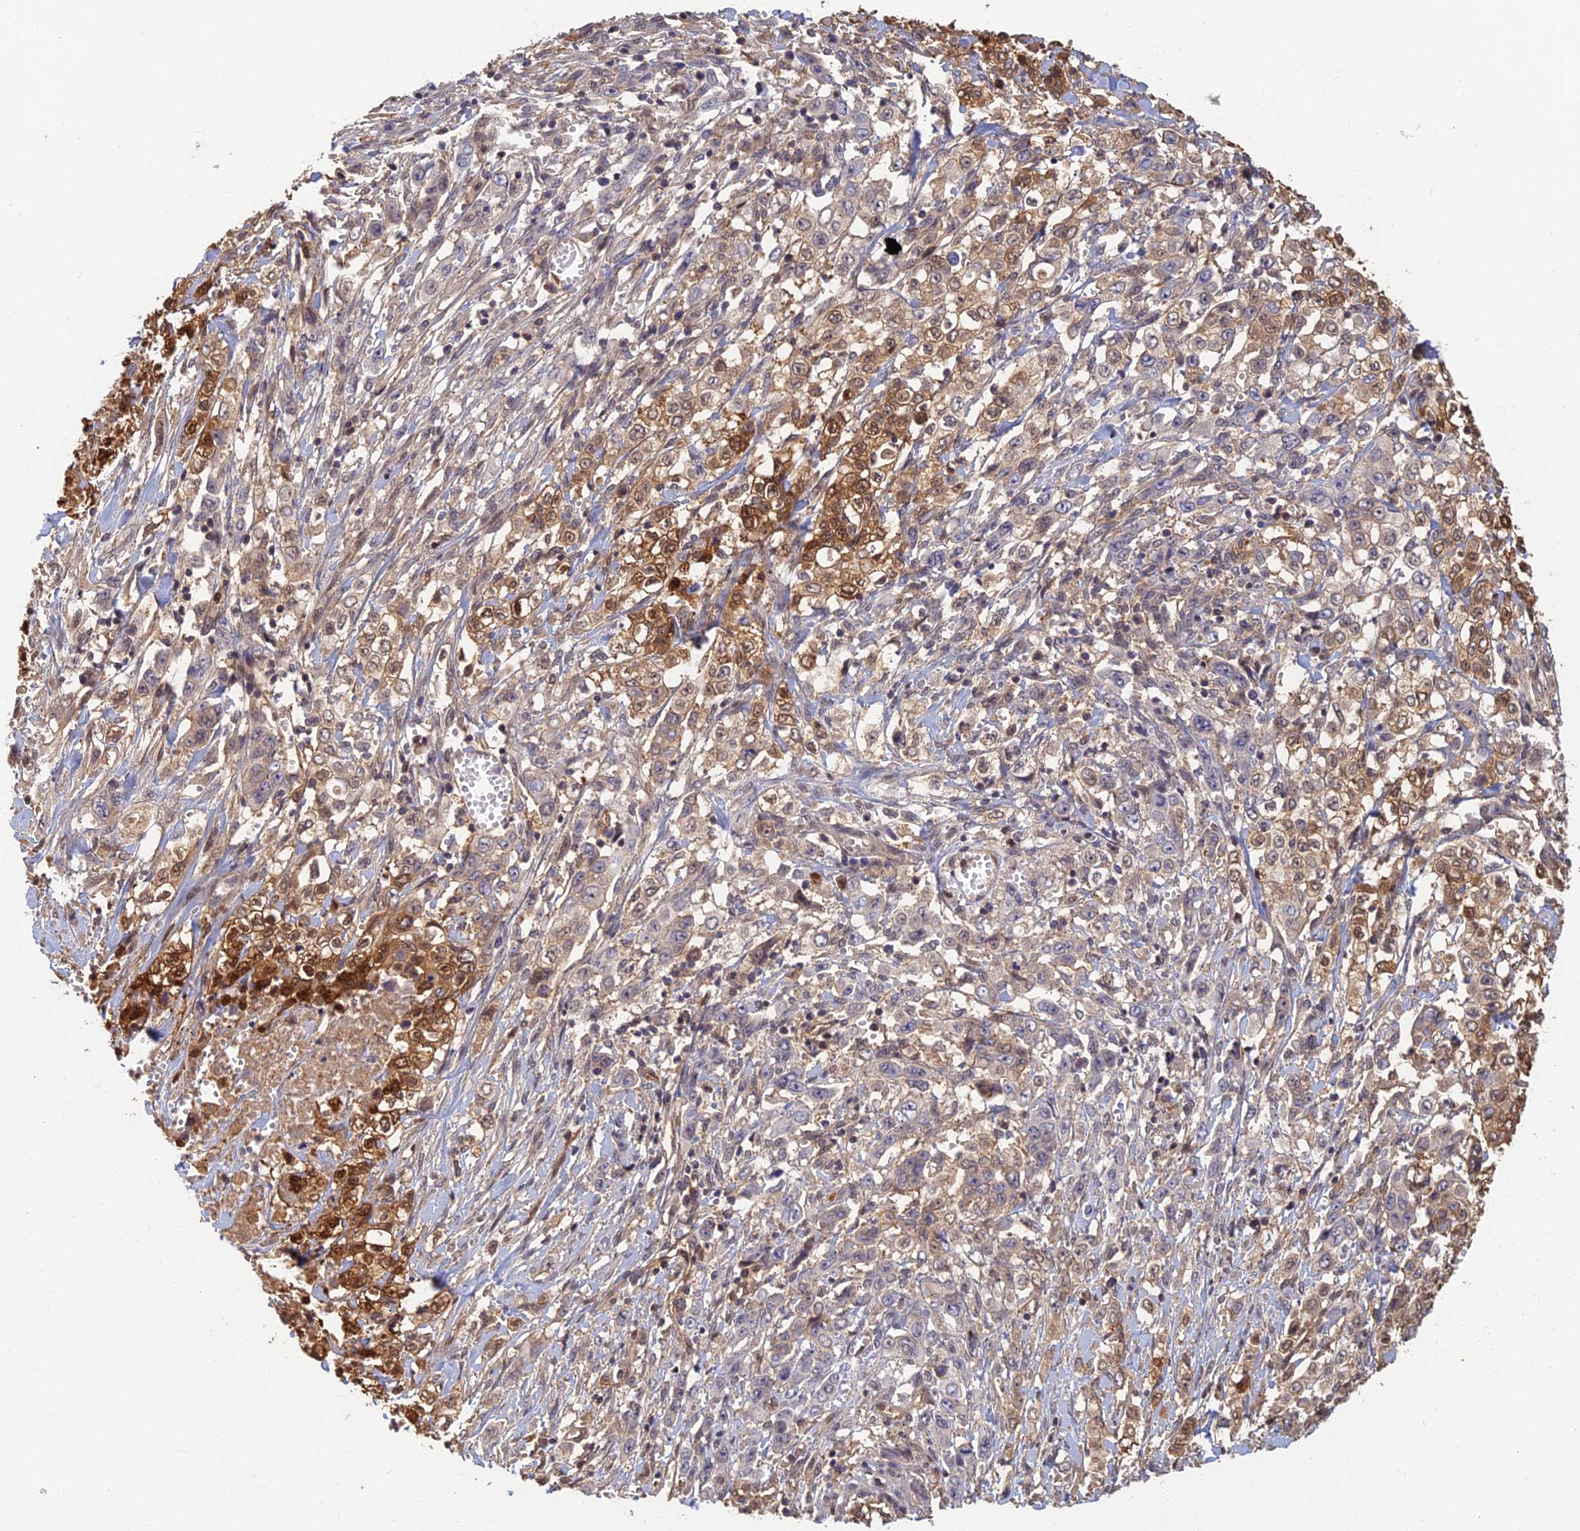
{"staining": {"intensity": "strong", "quantity": "<25%", "location": "cytoplasmic/membranous"}, "tissue": "stomach cancer", "cell_type": "Tumor cells", "image_type": "cancer", "snomed": [{"axis": "morphology", "description": "Adenocarcinoma, NOS"}, {"axis": "topography", "description": "Stomach, upper"}], "caption": "An image showing strong cytoplasmic/membranous positivity in about <25% of tumor cells in stomach adenocarcinoma, as visualized by brown immunohistochemical staining.", "gene": "LRRN3", "patient": {"sex": "male", "age": 62}}